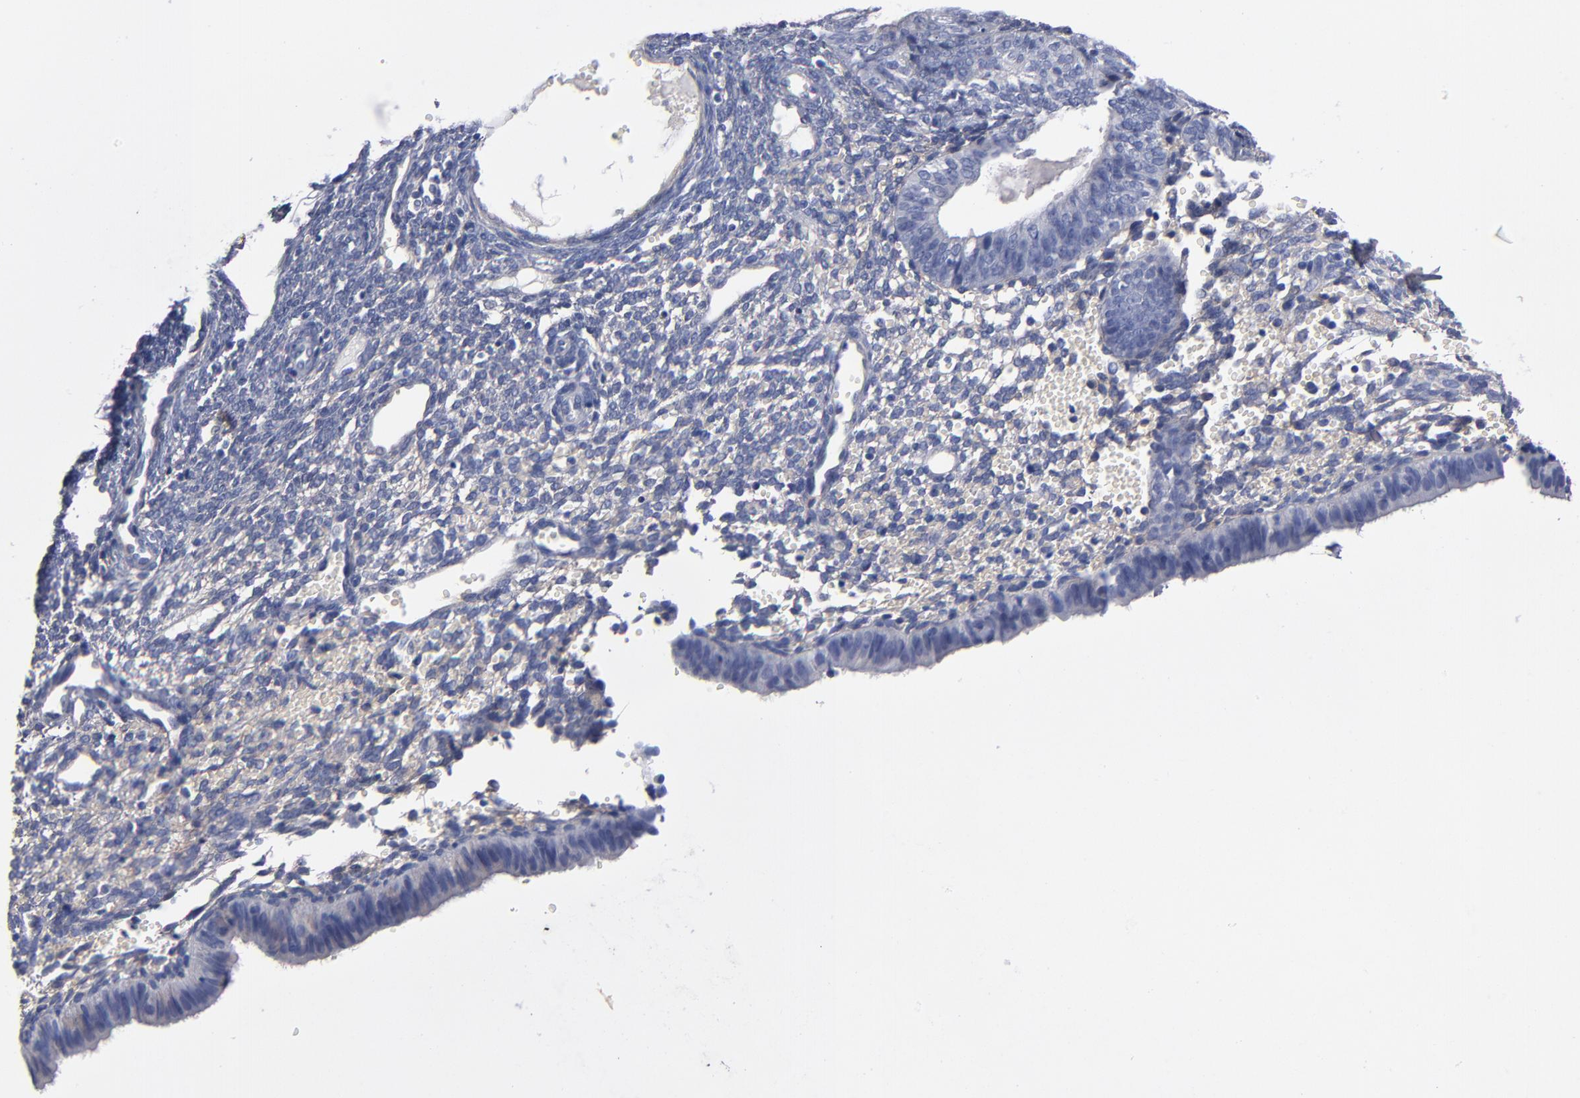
{"staining": {"intensity": "negative", "quantity": "none", "location": "none"}, "tissue": "endometrium", "cell_type": "Cells in endometrial stroma", "image_type": "normal", "snomed": [{"axis": "morphology", "description": "Normal tissue, NOS"}, {"axis": "topography", "description": "Endometrium"}], "caption": "A high-resolution photomicrograph shows IHC staining of benign endometrium, which exhibits no significant staining in cells in endometrial stroma. Brightfield microscopy of immunohistochemistry (IHC) stained with DAB (3,3'-diaminobenzidine) (brown) and hematoxylin (blue), captured at high magnification.", "gene": "PLSCR4", "patient": {"sex": "female", "age": 61}}